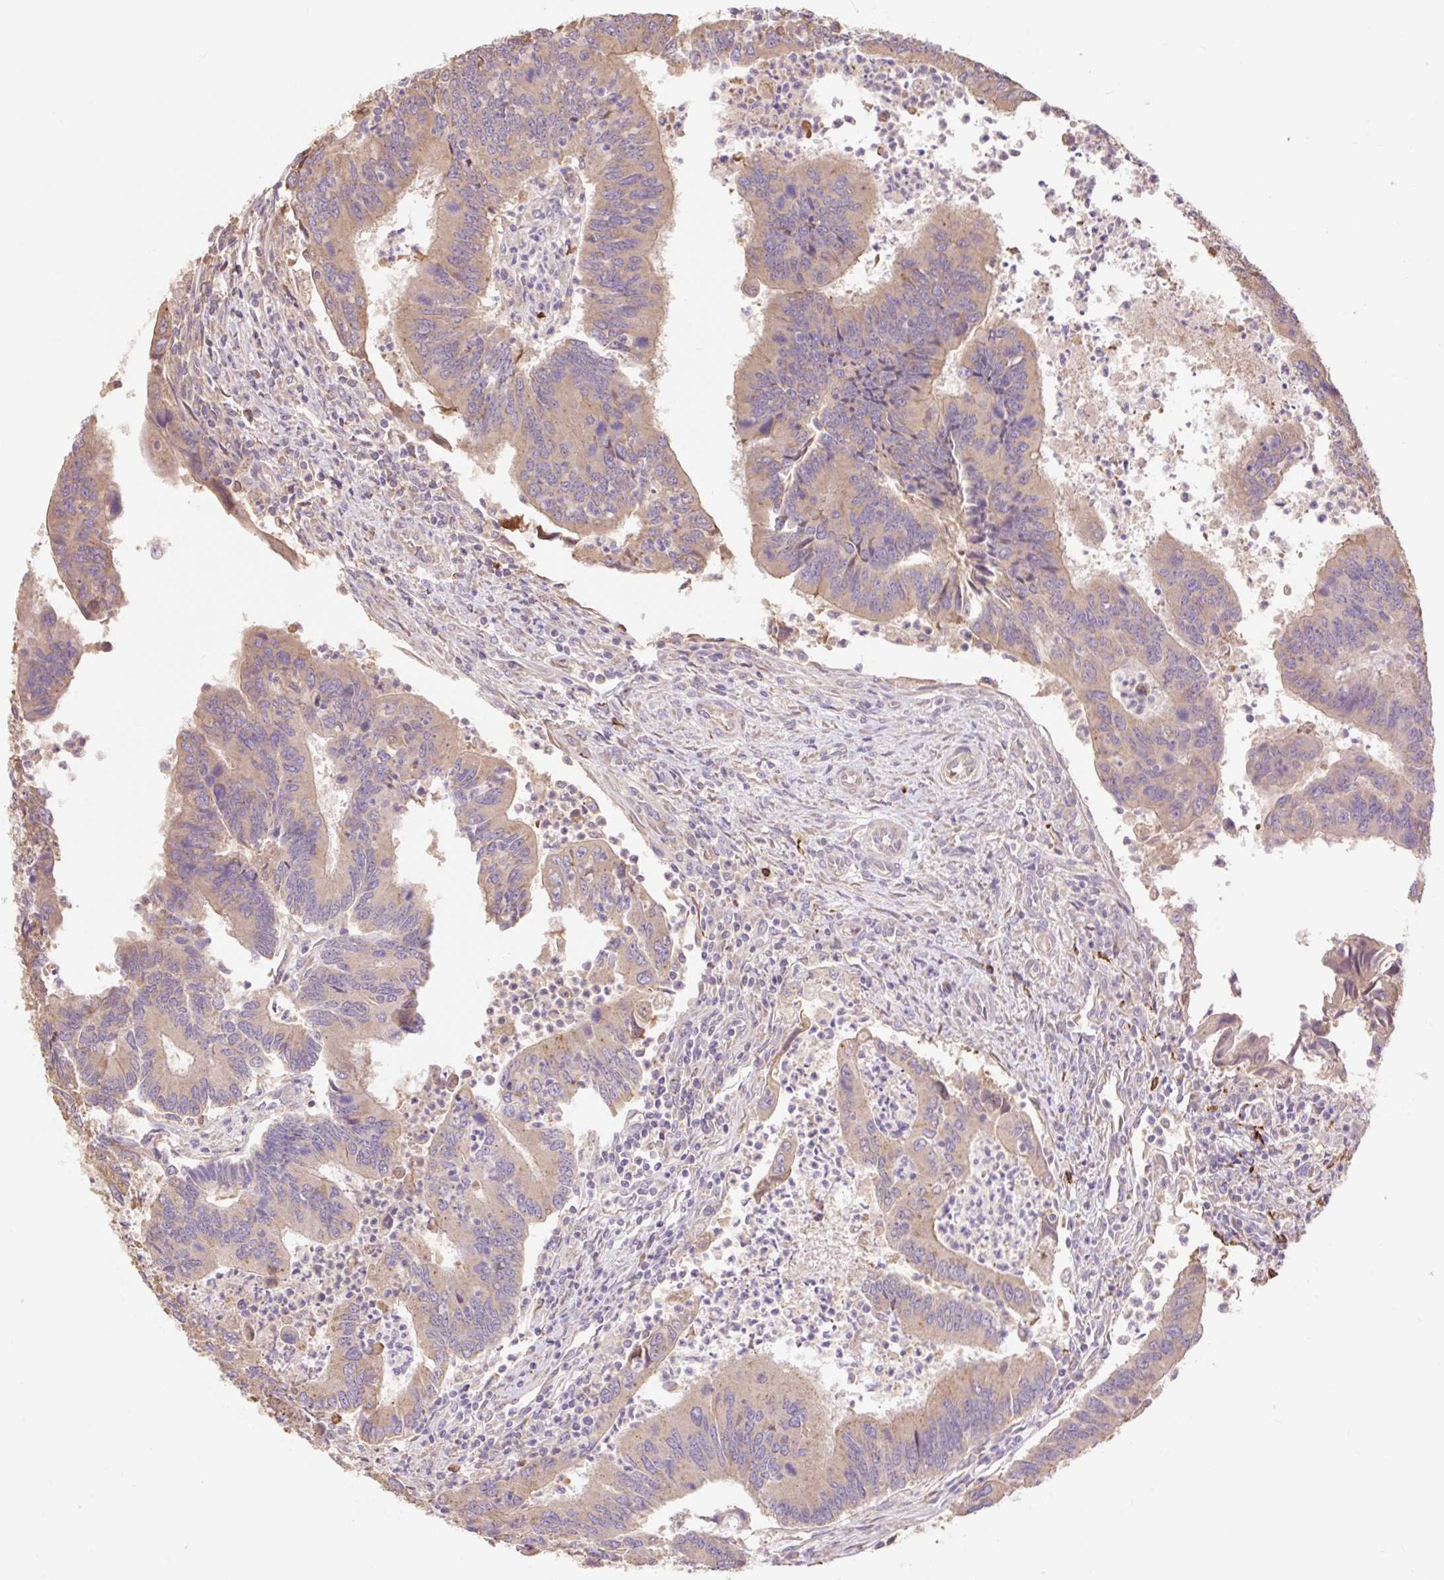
{"staining": {"intensity": "weak", "quantity": ">75%", "location": "cytoplasmic/membranous"}, "tissue": "colorectal cancer", "cell_type": "Tumor cells", "image_type": "cancer", "snomed": [{"axis": "morphology", "description": "Adenocarcinoma, NOS"}, {"axis": "topography", "description": "Colon"}], "caption": "Colorectal cancer tissue shows weak cytoplasmic/membranous expression in about >75% of tumor cells", "gene": "DESI1", "patient": {"sex": "female", "age": 67}}